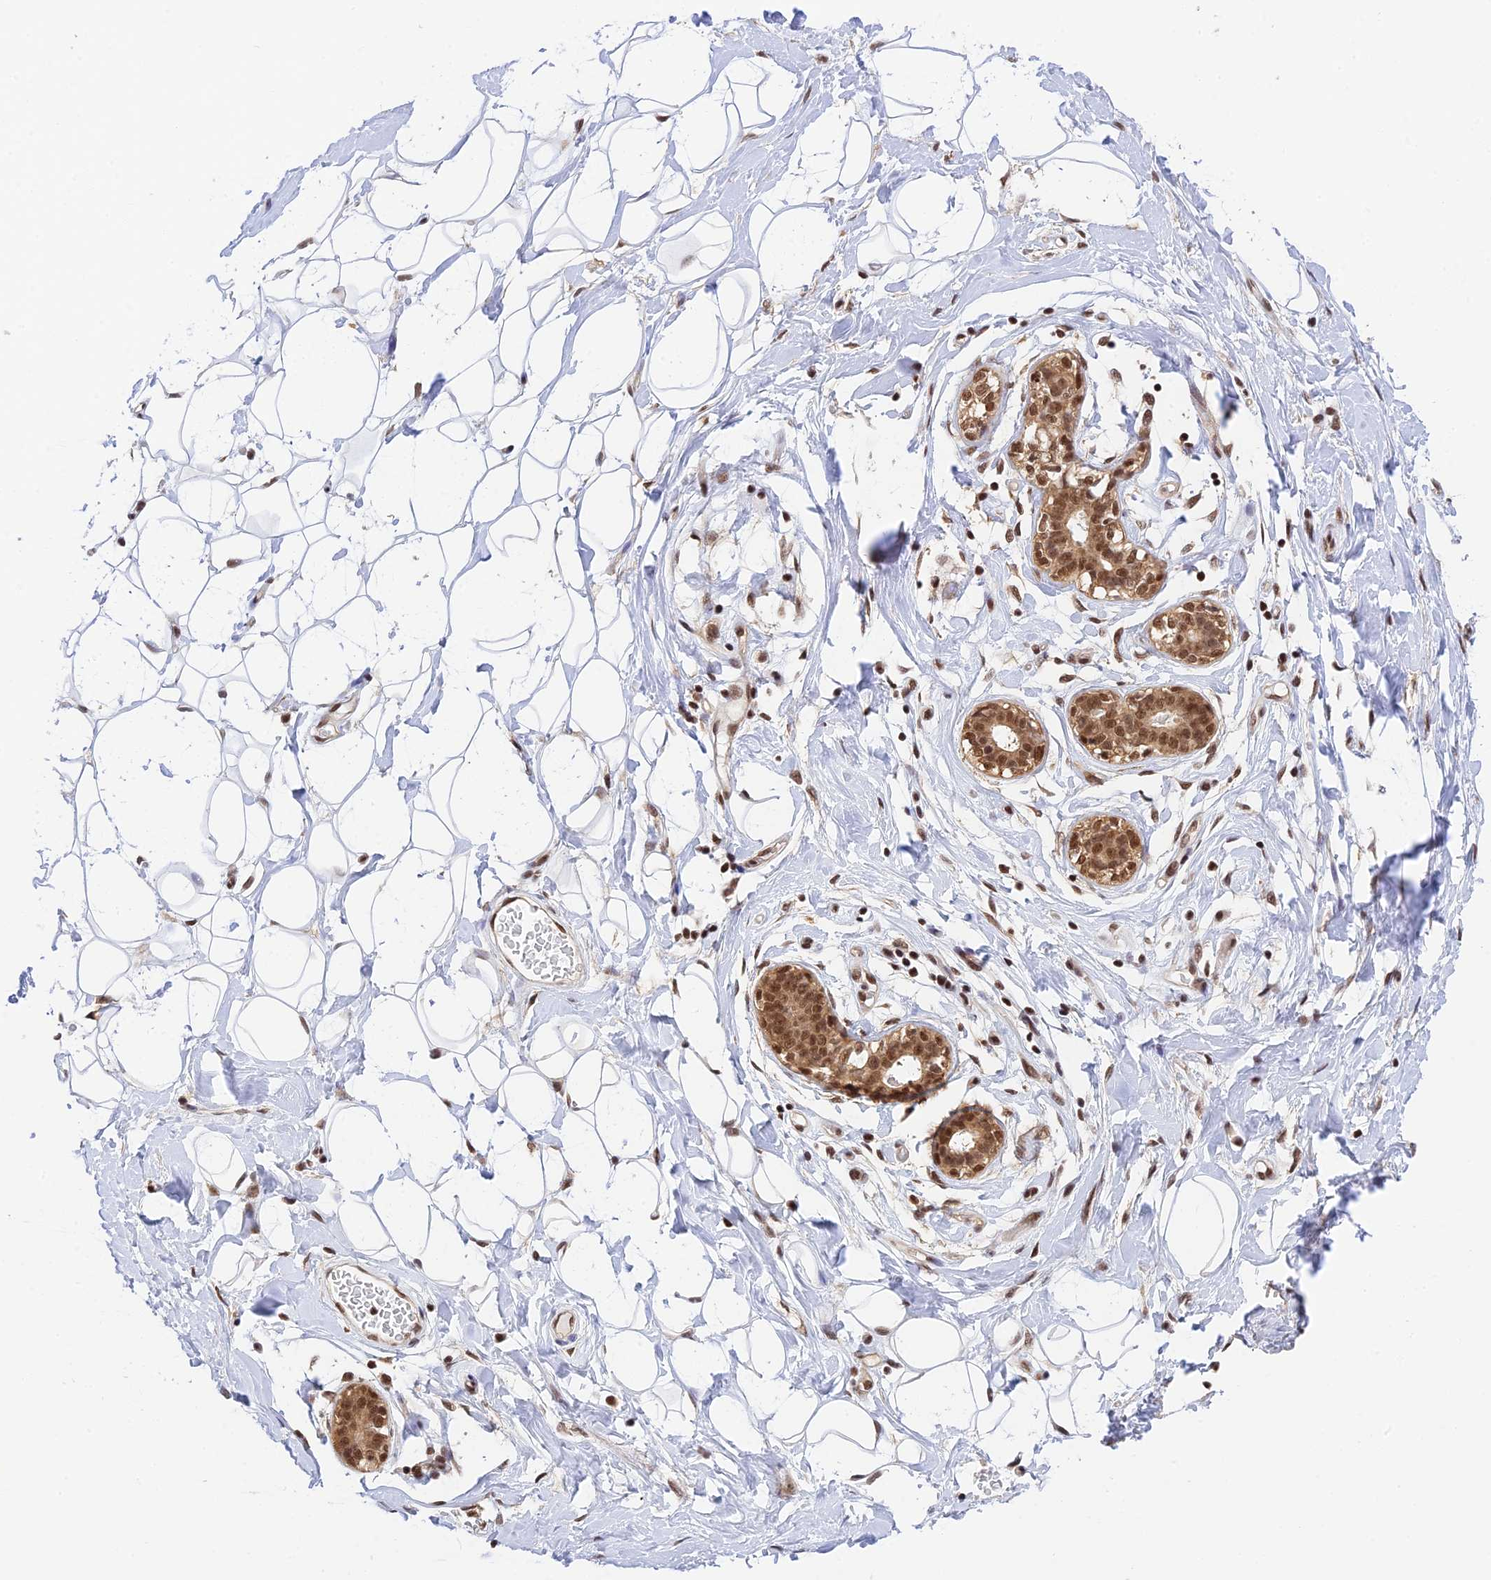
{"staining": {"intensity": "moderate", "quantity": ">75%", "location": "nuclear"}, "tissue": "adipose tissue", "cell_type": "Adipocytes", "image_type": "normal", "snomed": [{"axis": "morphology", "description": "Normal tissue, NOS"}, {"axis": "topography", "description": "Breast"}], "caption": "Adipose tissue stained with DAB (3,3'-diaminobenzidine) immunohistochemistry (IHC) reveals medium levels of moderate nuclear staining in about >75% of adipocytes.", "gene": "THAP11", "patient": {"sex": "female", "age": 26}}